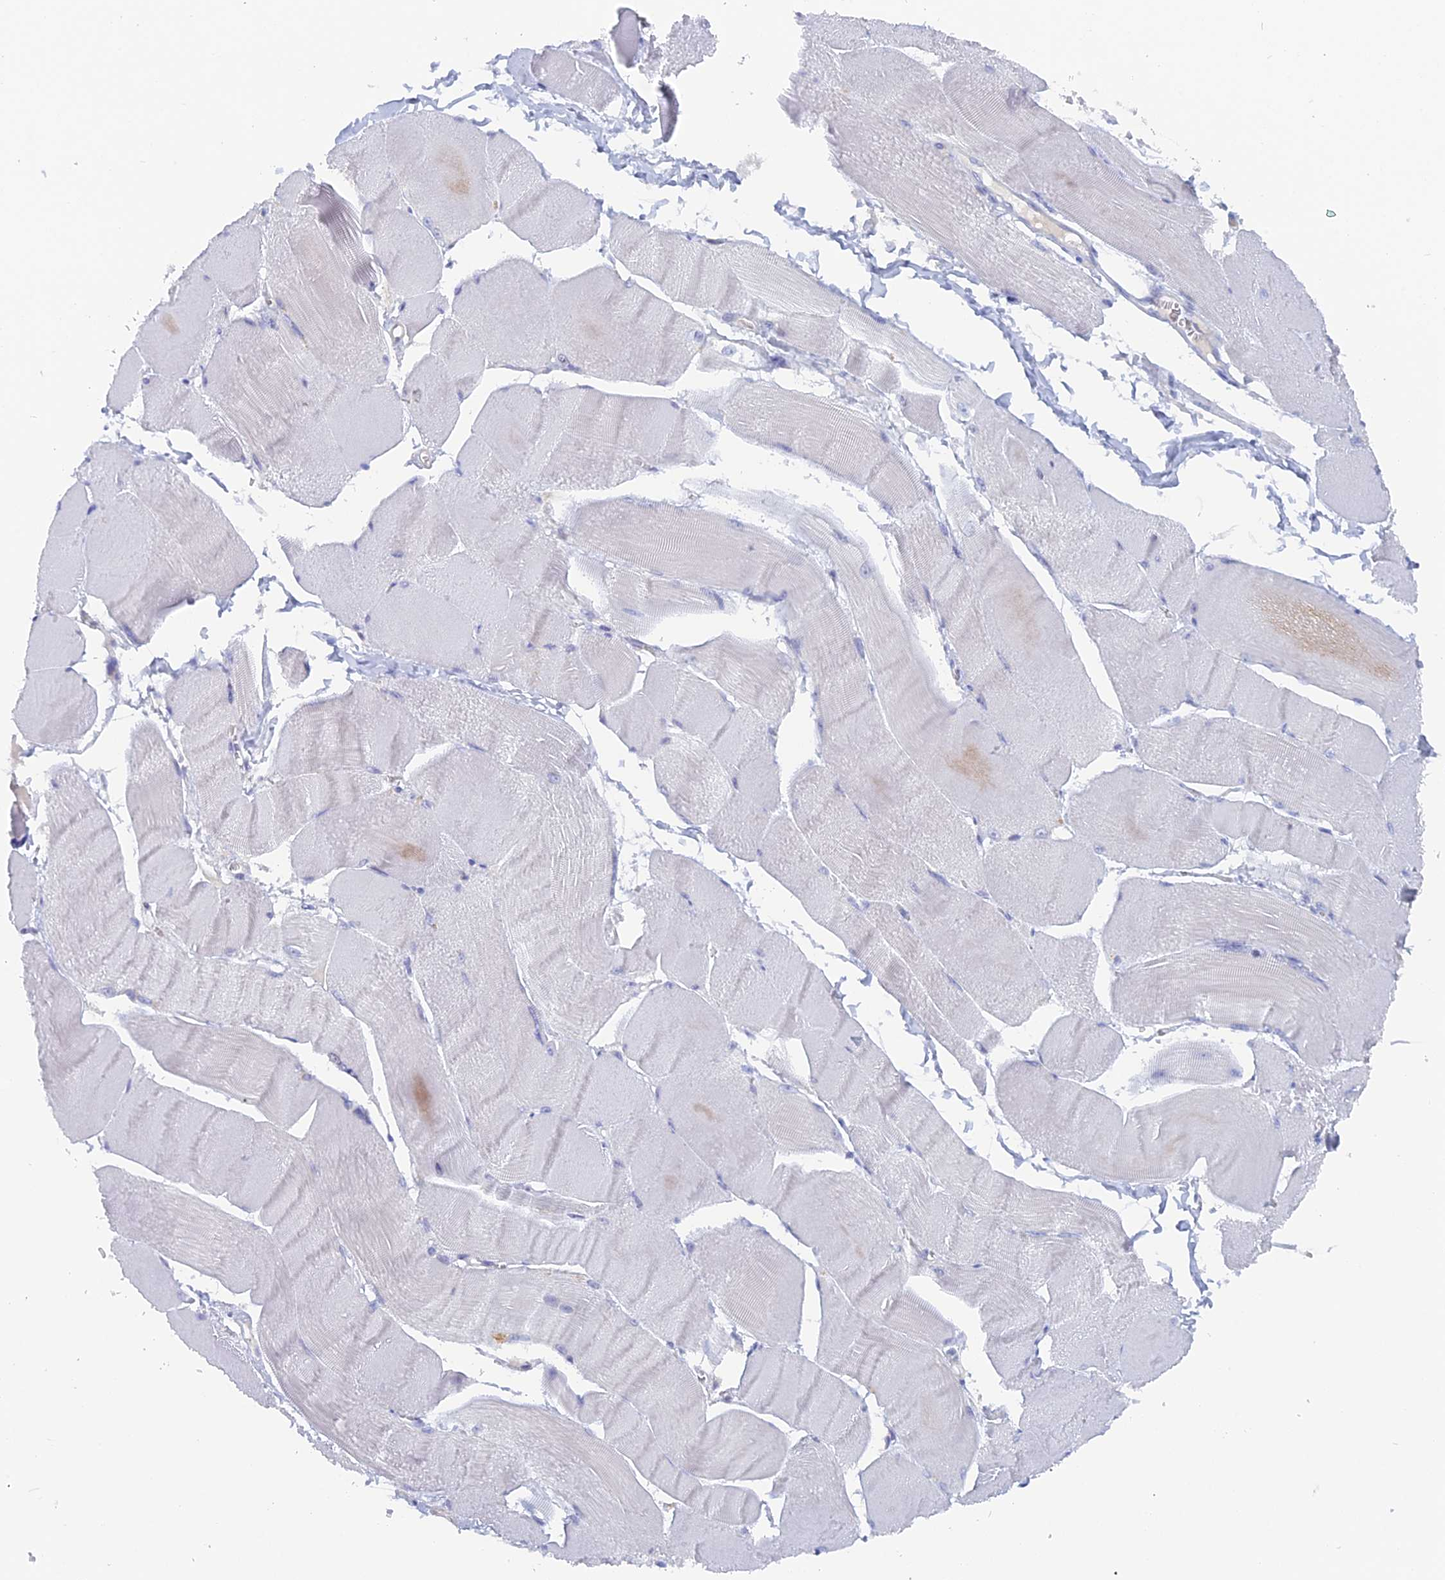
{"staining": {"intensity": "negative", "quantity": "none", "location": "none"}, "tissue": "skeletal muscle", "cell_type": "Myocytes", "image_type": "normal", "snomed": [{"axis": "morphology", "description": "Normal tissue, NOS"}, {"axis": "morphology", "description": "Basal cell carcinoma"}, {"axis": "topography", "description": "Skeletal muscle"}], "caption": "Immunohistochemistry photomicrograph of unremarkable skeletal muscle: human skeletal muscle stained with DAB (3,3'-diaminobenzidine) shows no significant protein staining in myocytes. (IHC, brightfield microscopy, high magnification).", "gene": "DACT3", "patient": {"sex": "female", "age": 64}}